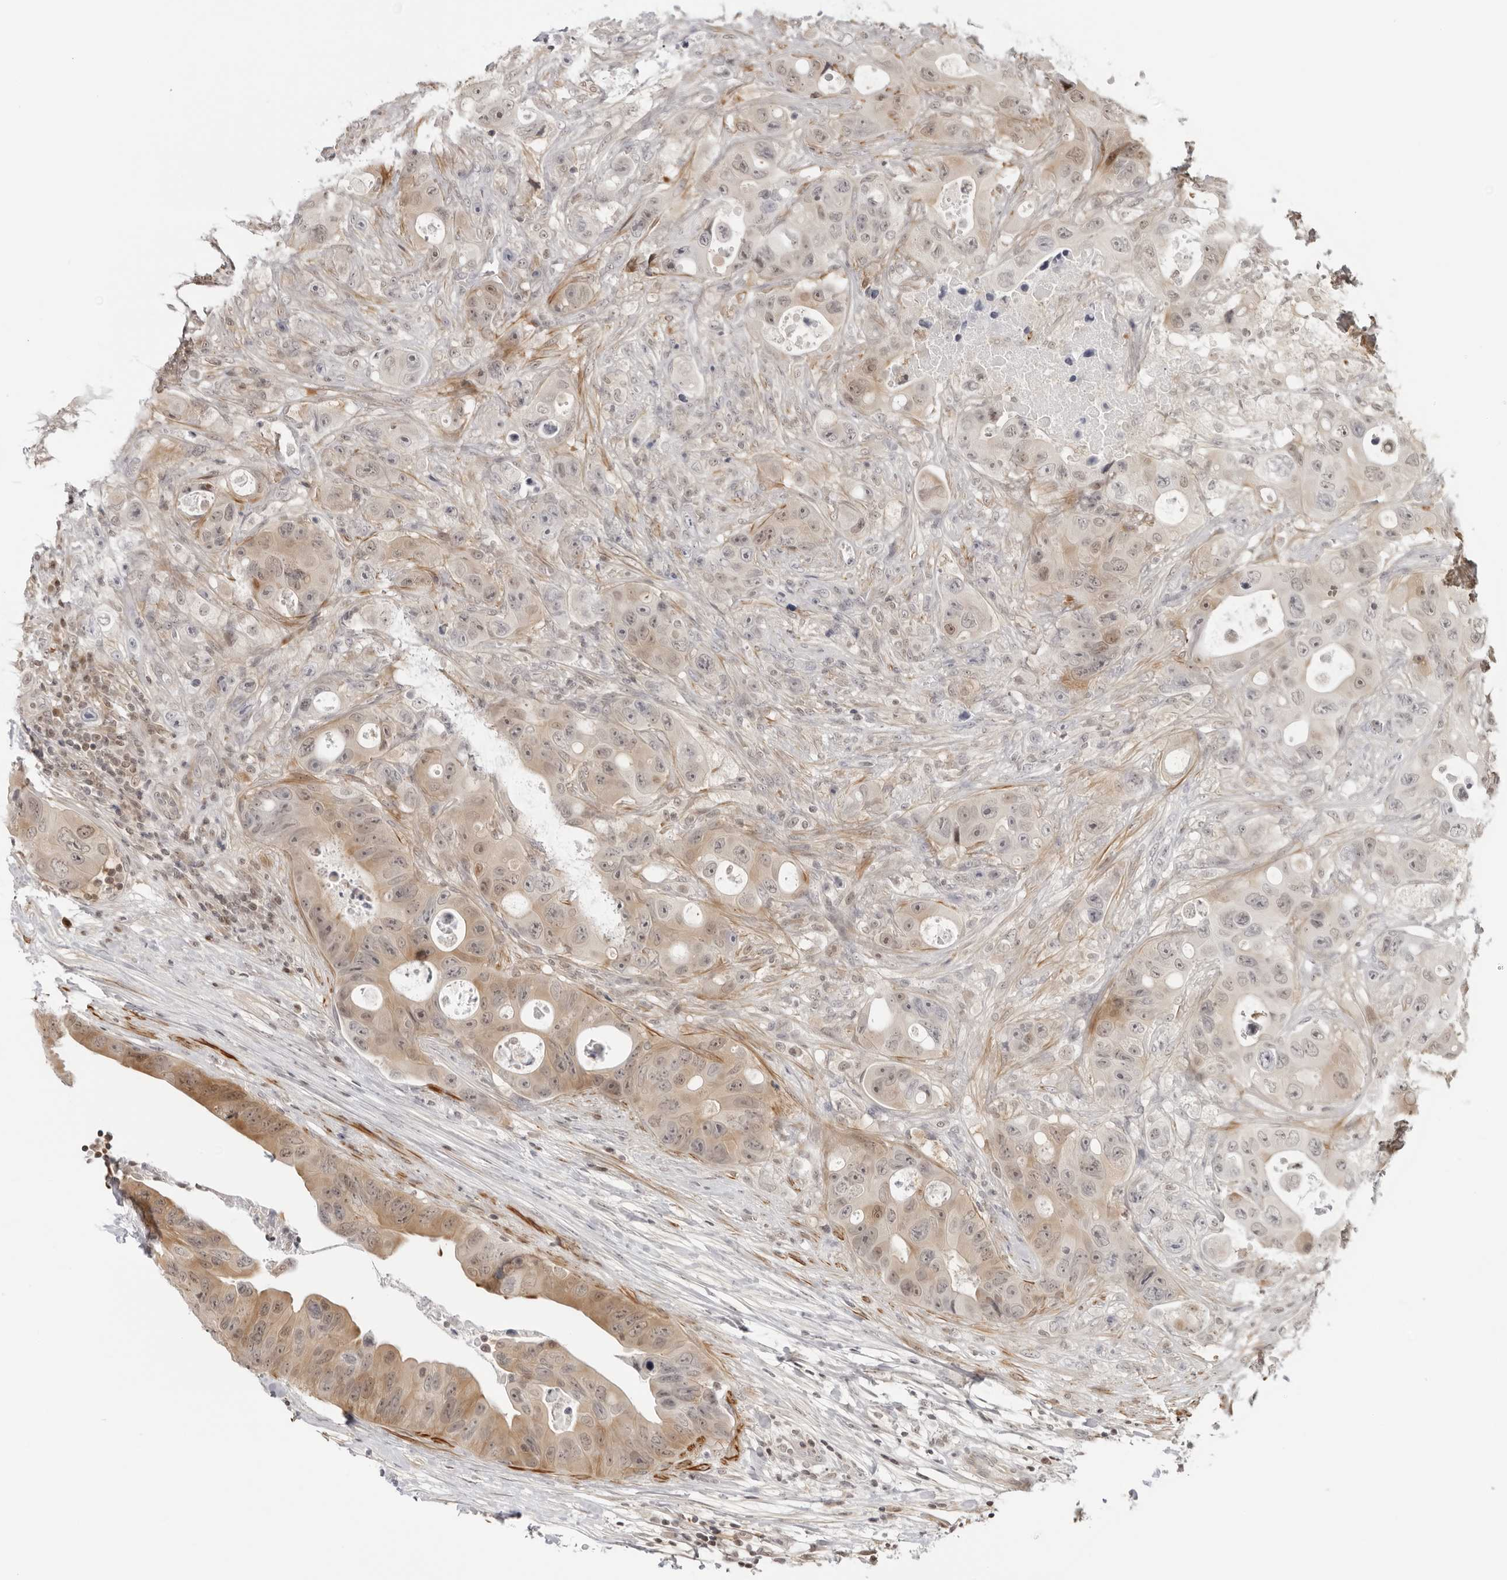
{"staining": {"intensity": "weak", "quantity": "25%-75%", "location": "cytoplasmic/membranous,nuclear"}, "tissue": "colorectal cancer", "cell_type": "Tumor cells", "image_type": "cancer", "snomed": [{"axis": "morphology", "description": "Adenocarcinoma, NOS"}, {"axis": "topography", "description": "Colon"}], "caption": "Colorectal adenocarcinoma stained with immunohistochemistry (IHC) displays weak cytoplasmic/membranous and nuclear expression in approximately 25%-75% of tumor cells.", "gene": "RNF146", "patient": {"sex": "female", "age": 46}}